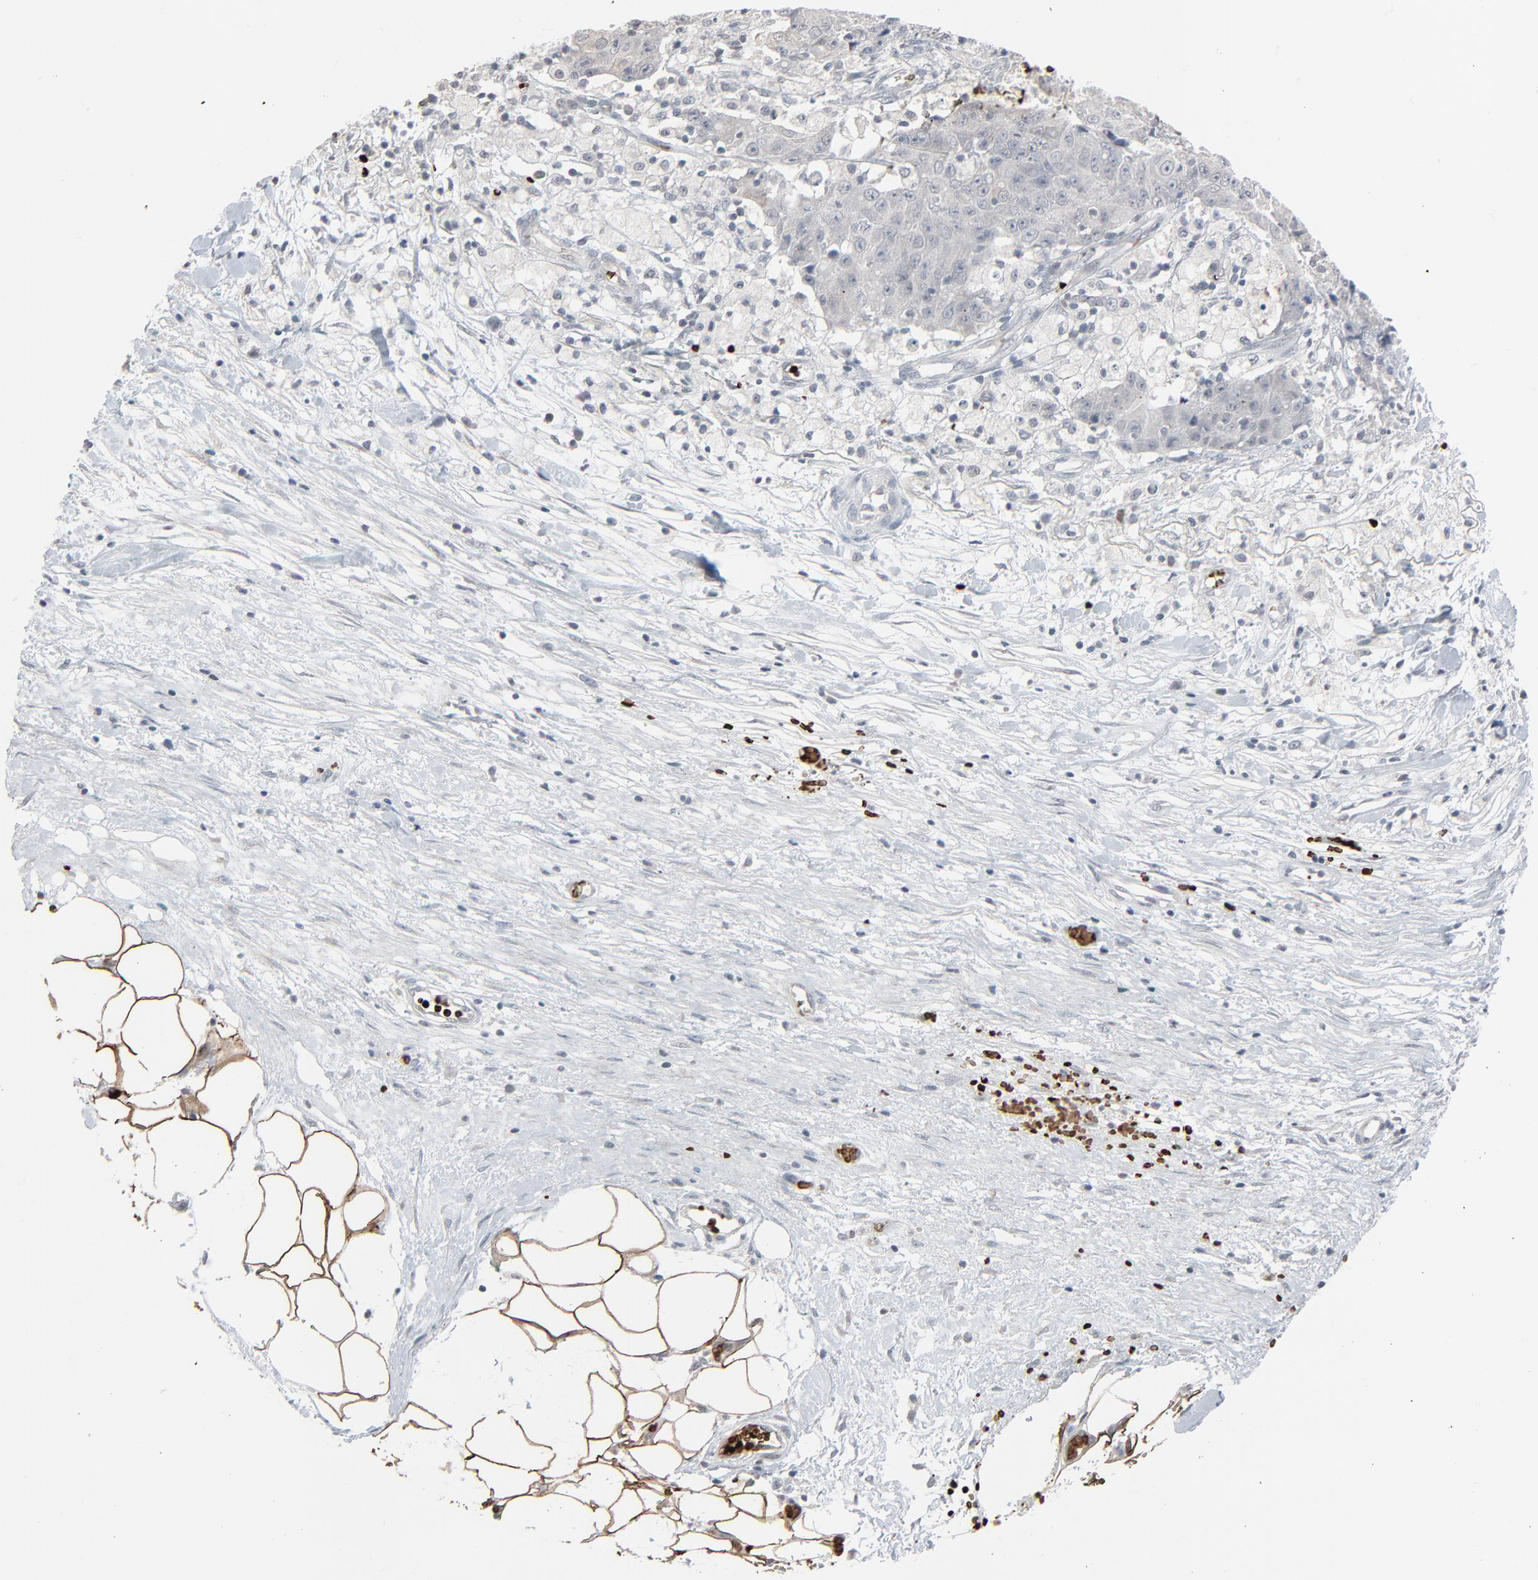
{"staining": {"intensity": "moderate", "quantity": "<25%", "location": "cytoplasmic/membranous"}, "tissue": "ovarian cancer", "cell_type": "Tumor cells", "image_type": "cancer", "snomed": [{"axis": "morphology", "description": "Carcinoma, endometroid"}, {"axis": "topography", "description": "Ovary"}], "caption": "Brown immunohistochemical staining in human ovarian cancer (endometroid carcinoma) shows moderate cytoplasmic/membranous expression in about <25% of tumor cells.", "gene": "SAGE1", "patient": {"sex": "female", "age": 42}}